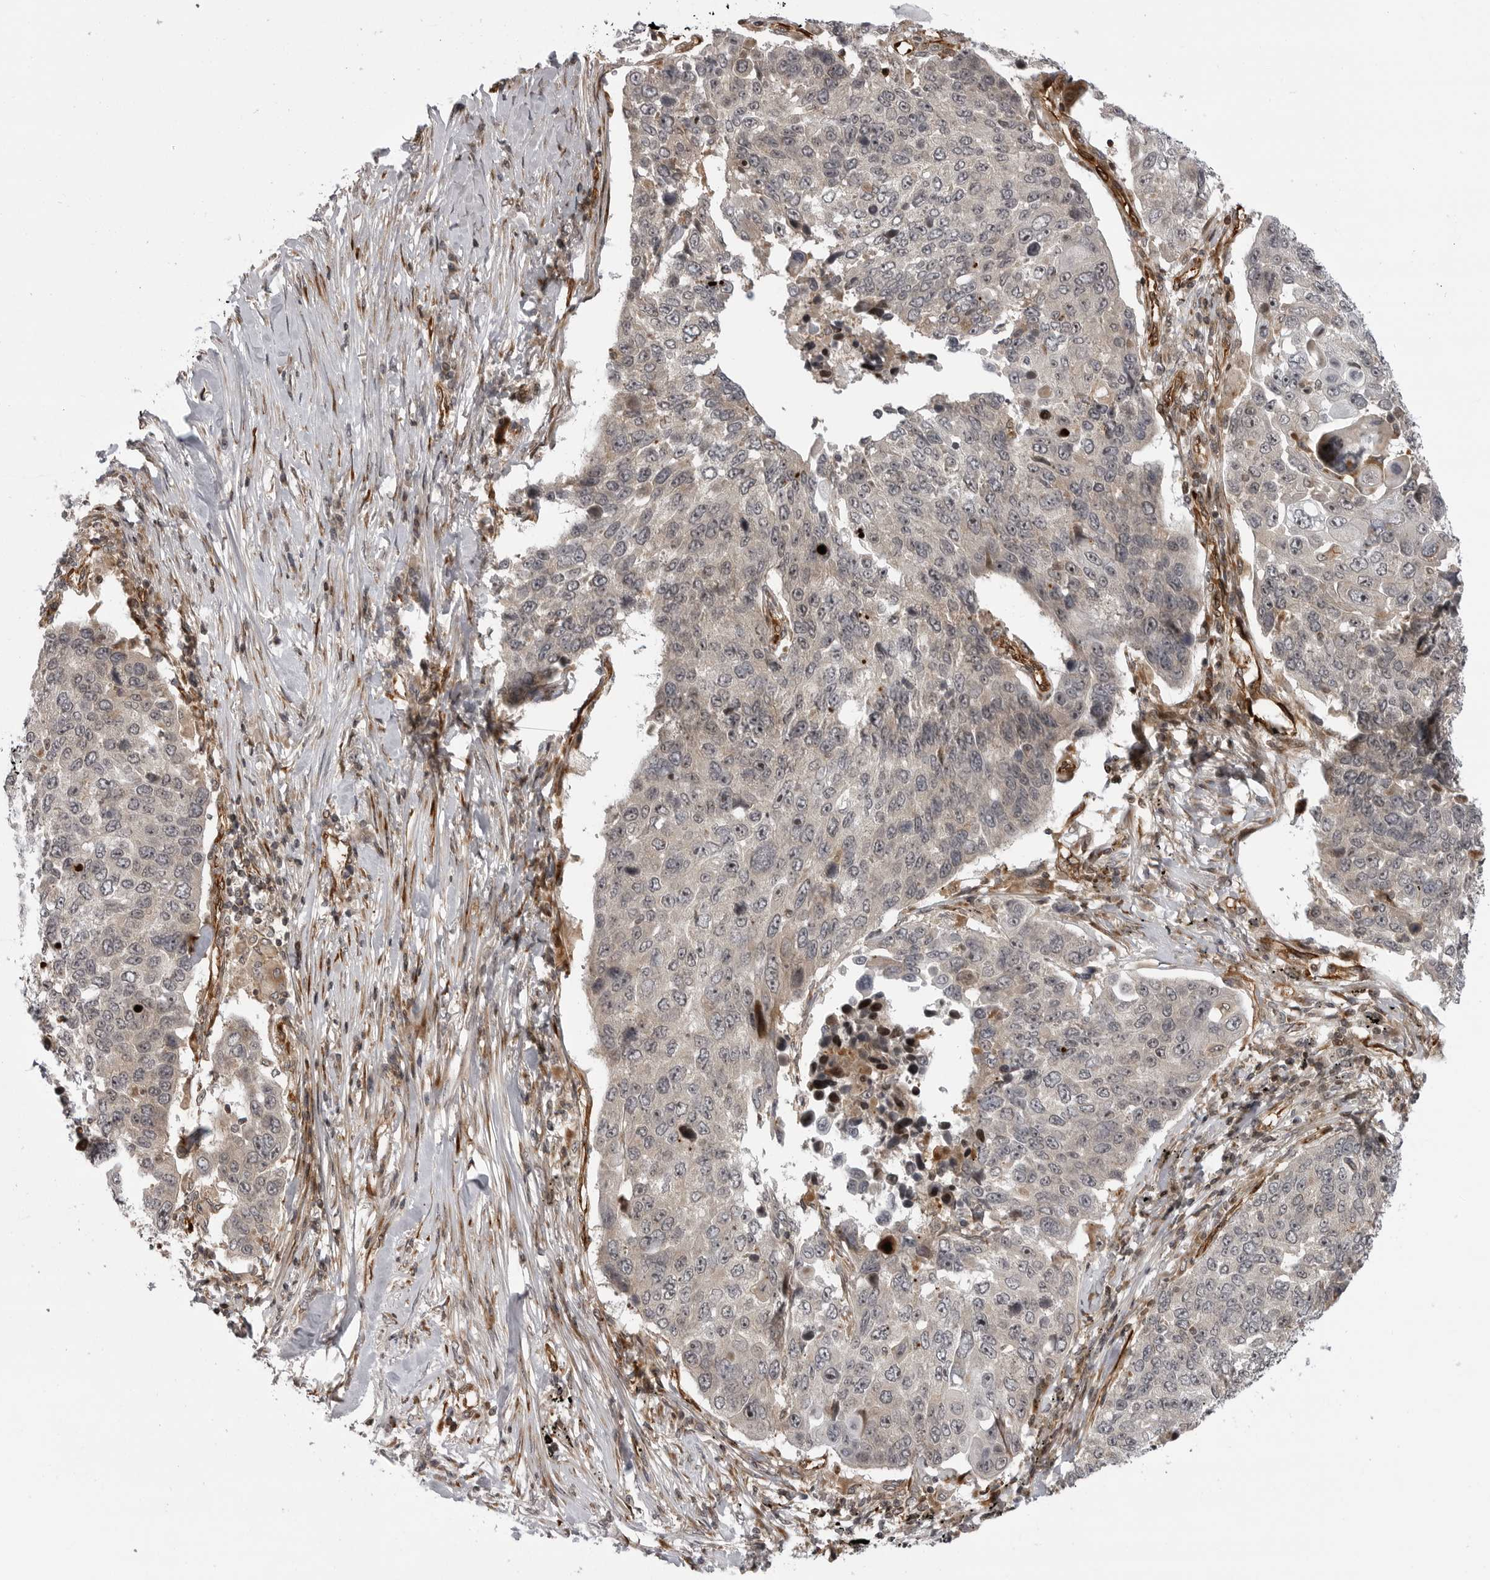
{"staining": {"intensity": "negative", "quantity": "none", "location": "none"}, "tissue": "lung cancer", "cell_type": "Tumor cells", "image_type": "cancer", "snomed": [{"axis": "morphology", "description": "Squamous cell carcinoma, NOS"}, {"axis": "topography", "description": "Lung"}], "caption": "High magnification brightfield microscopy of lung cancer stained with DAB (3,3'-diaminobenzidine) (brown) and counterstained with hematoxylin (blue): tumor cells show no significant expression.", "gene": "ABL1", "patient": {"sex": "male", "age": 66}}